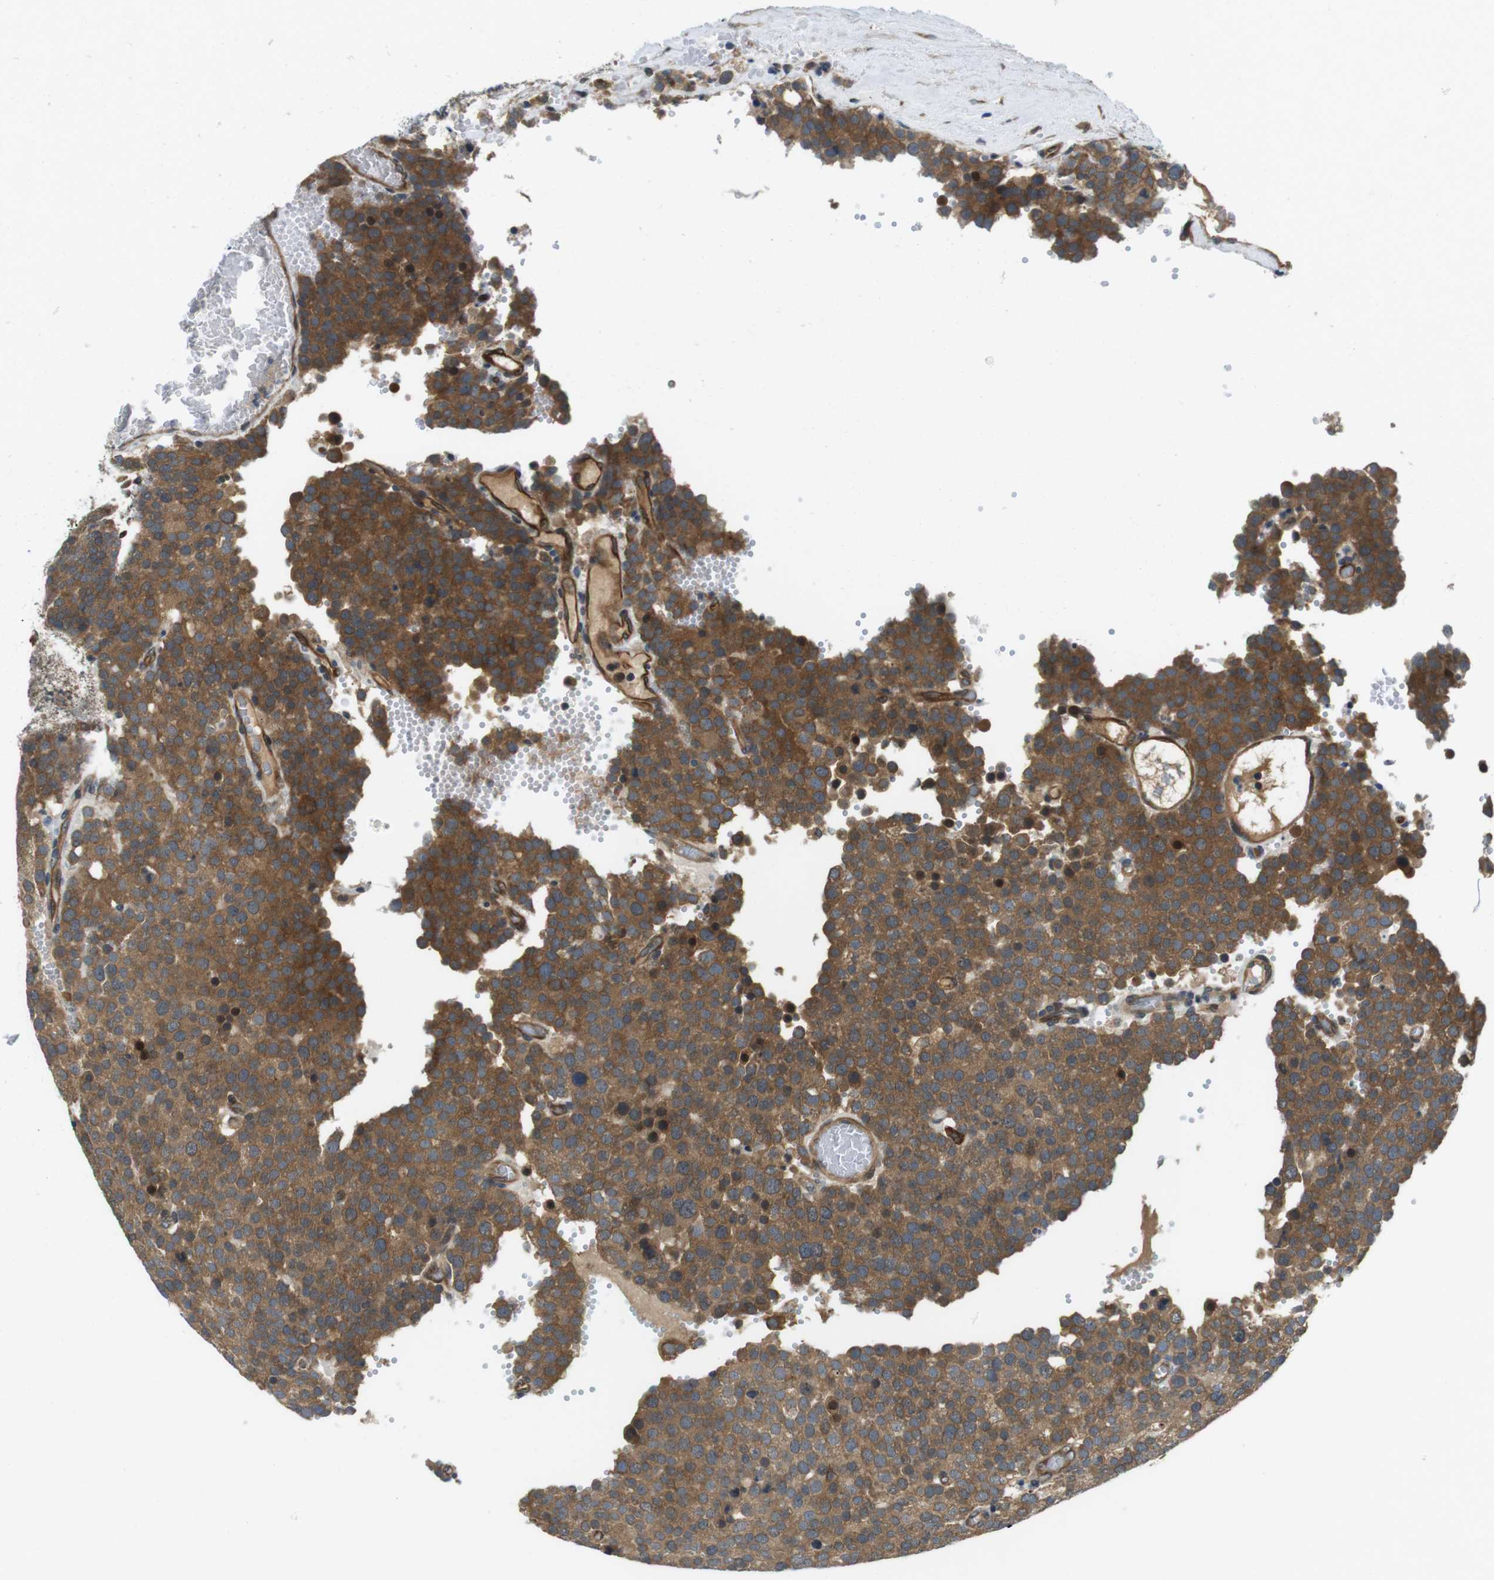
{"staining": {"intensity": "moderate", "quantity": ">75%", "location": "cytoplasmic/membranous"}, "tissue": "testis cancer", "cell_type": "Tumor cells", "image_type": "cancer", "snomed": [{"axis": "morphology", "description": "Normal tissue, NOS"}, {"axis": "morphology", "description": "Seminoma, NOS"}, {"axis": "topography", "description": "Testis"}], "caption": "Immunohistochemistry (IHC) of testis cancer displays medium levels of moderate cytoplasmic/membranous expression in about >75% of tumor cells.", "gene": "PALD1", "patient": {"sex": "male", "age": 71}}